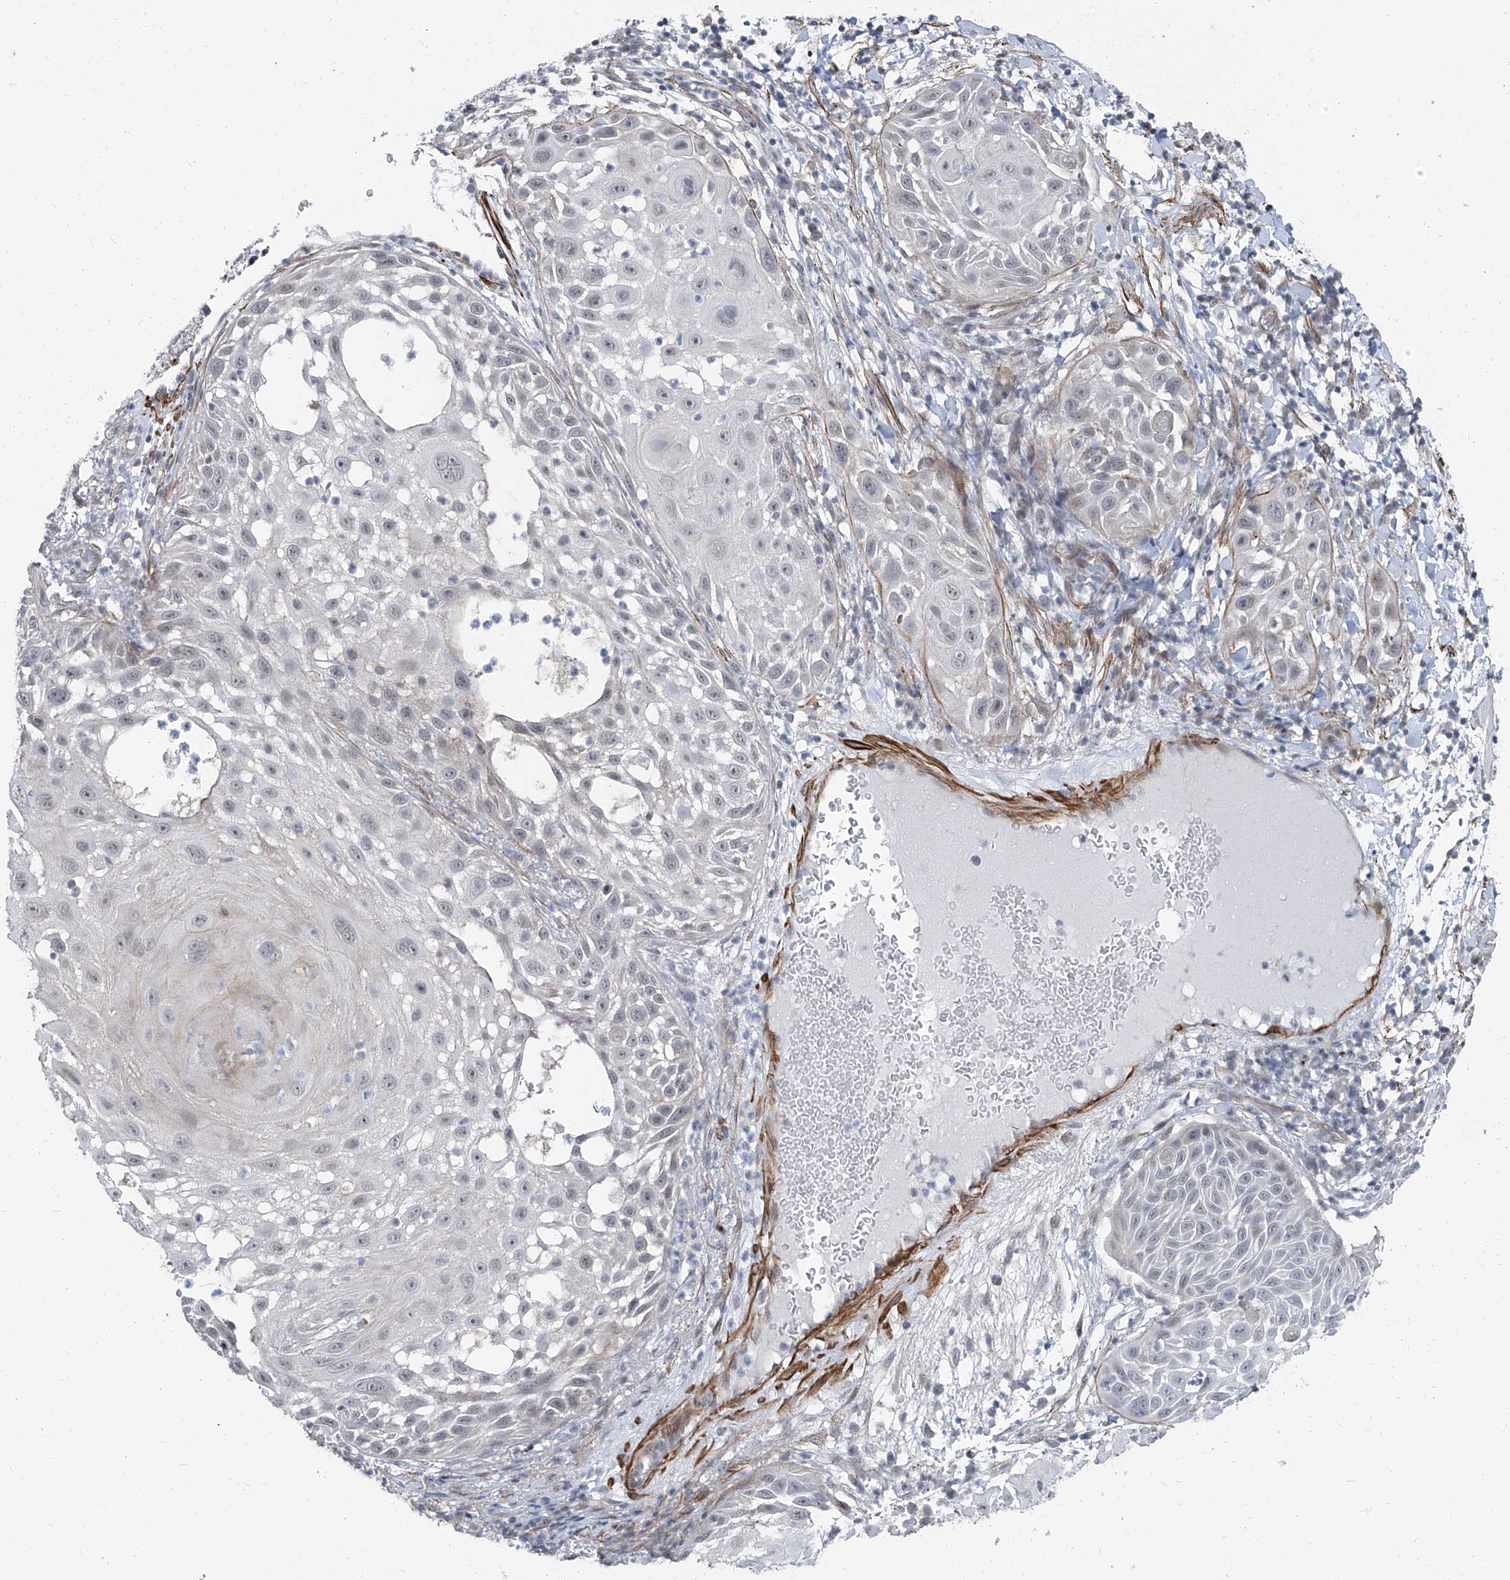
{"staining": {"intensity": "negative", "quantity": "none", "location": "none"}, "tissue": "skin cancer", "cell_type": "Tumor cells", "image_type": "cancer", "snomed": [{"axis": "morphology", "description": "Squamous cell carcinoma, NOS"}, {"axis": "topography", "description": "Skin"}], "caption": "Tumor cells show no significant protein staining in skin squamous cell carcinoma.", "gene": "TXLNB", "patient": {"sex": "female", "age": 44}}